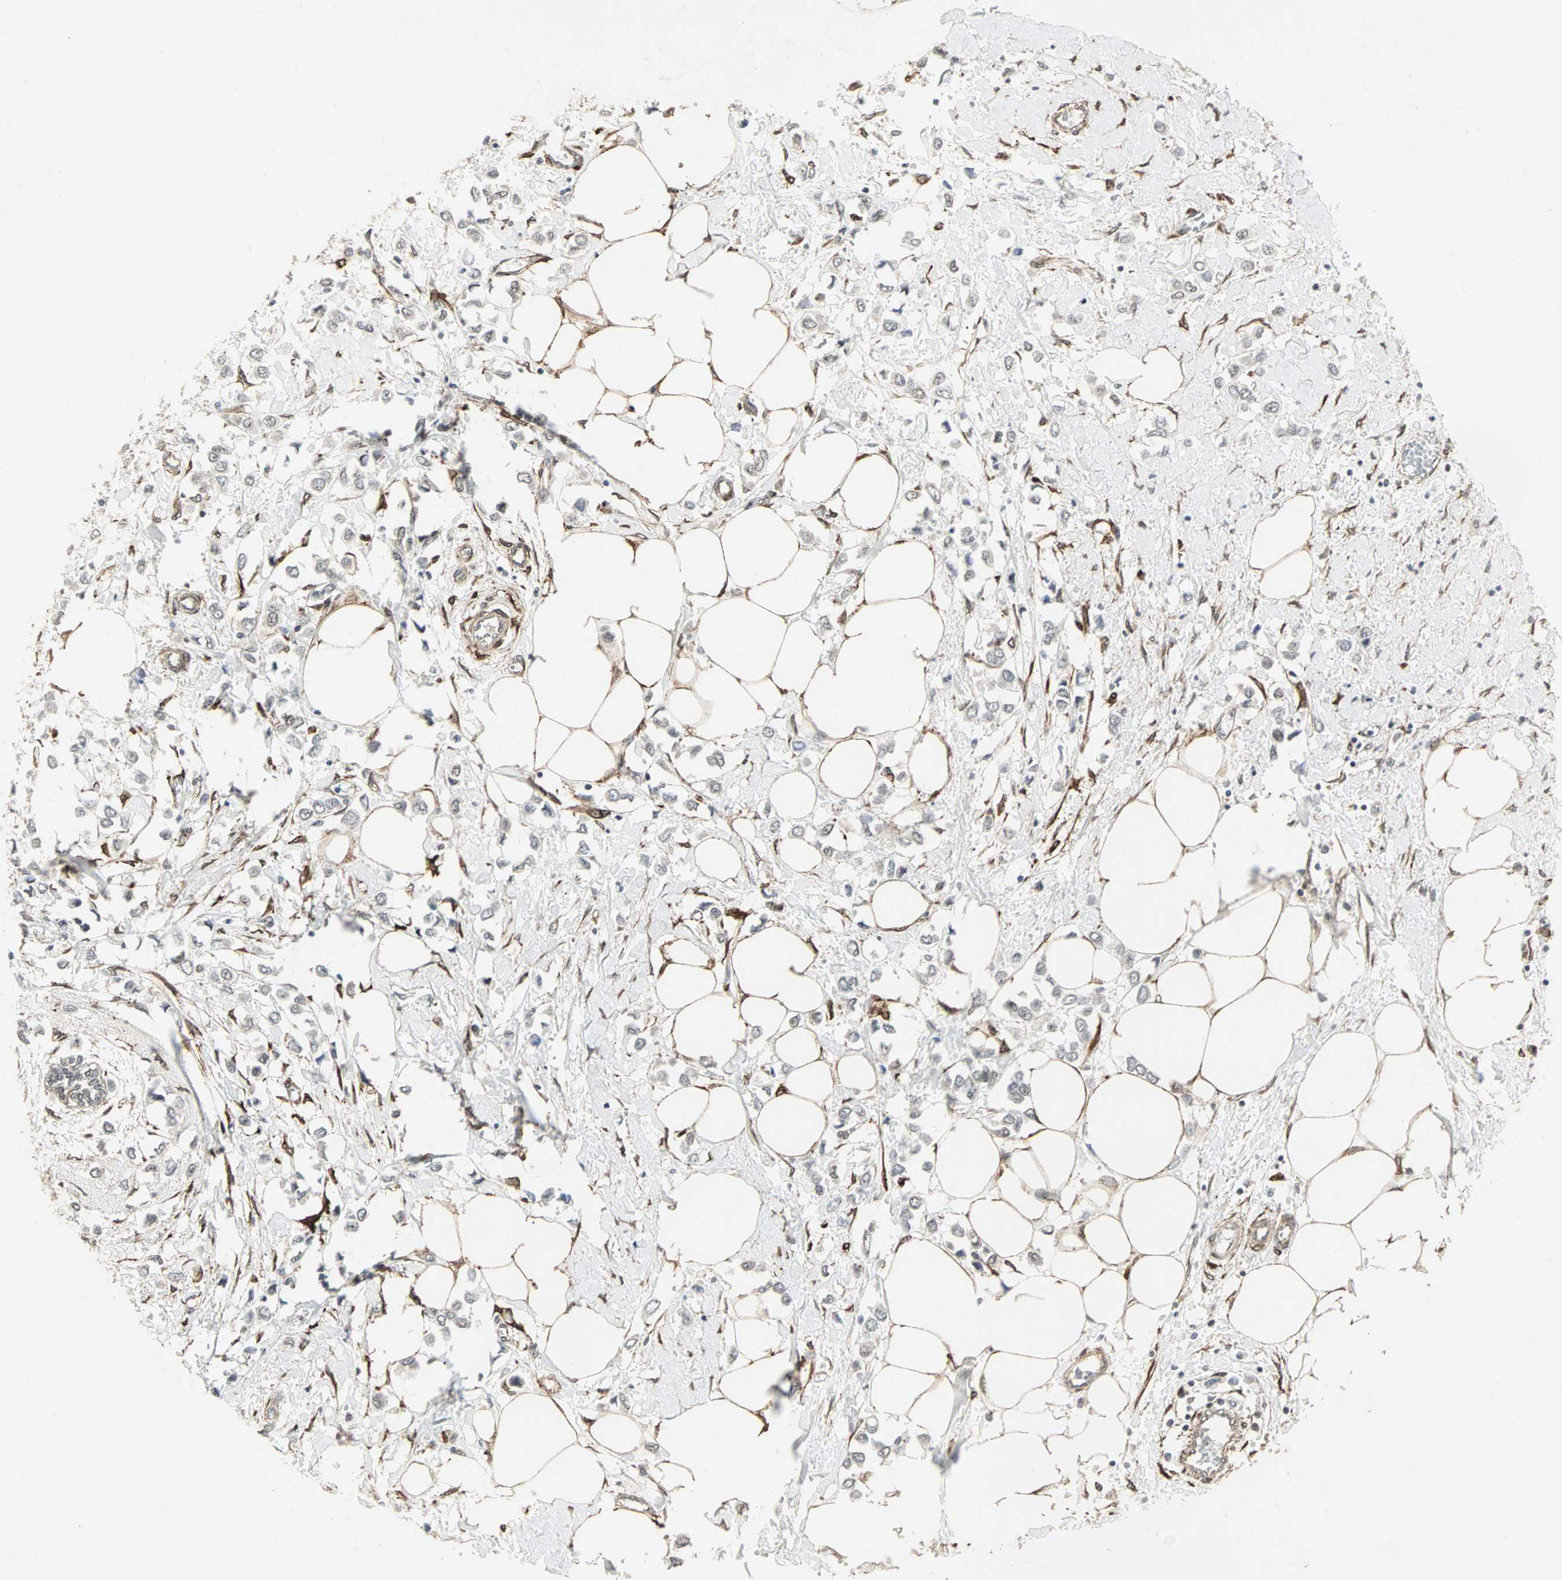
{"staining": {"intensity": "weak", "quantity": "<25%", "location": "cytoplasmic/membranous"}, "tissue": "breast cancer", "cell_type": "Tumor cells", "image_type": "cancer", "snomed": [{"axis": "morphology", "description": "Lobular carcinoma"}, {"axis": "topography", "description": "Breast"}], "caption": "Tumor cells show no significant staining in breast lobular carcinoma.", "gene": "TRPV4", "patient": {"sex": "female", "age": 51}}